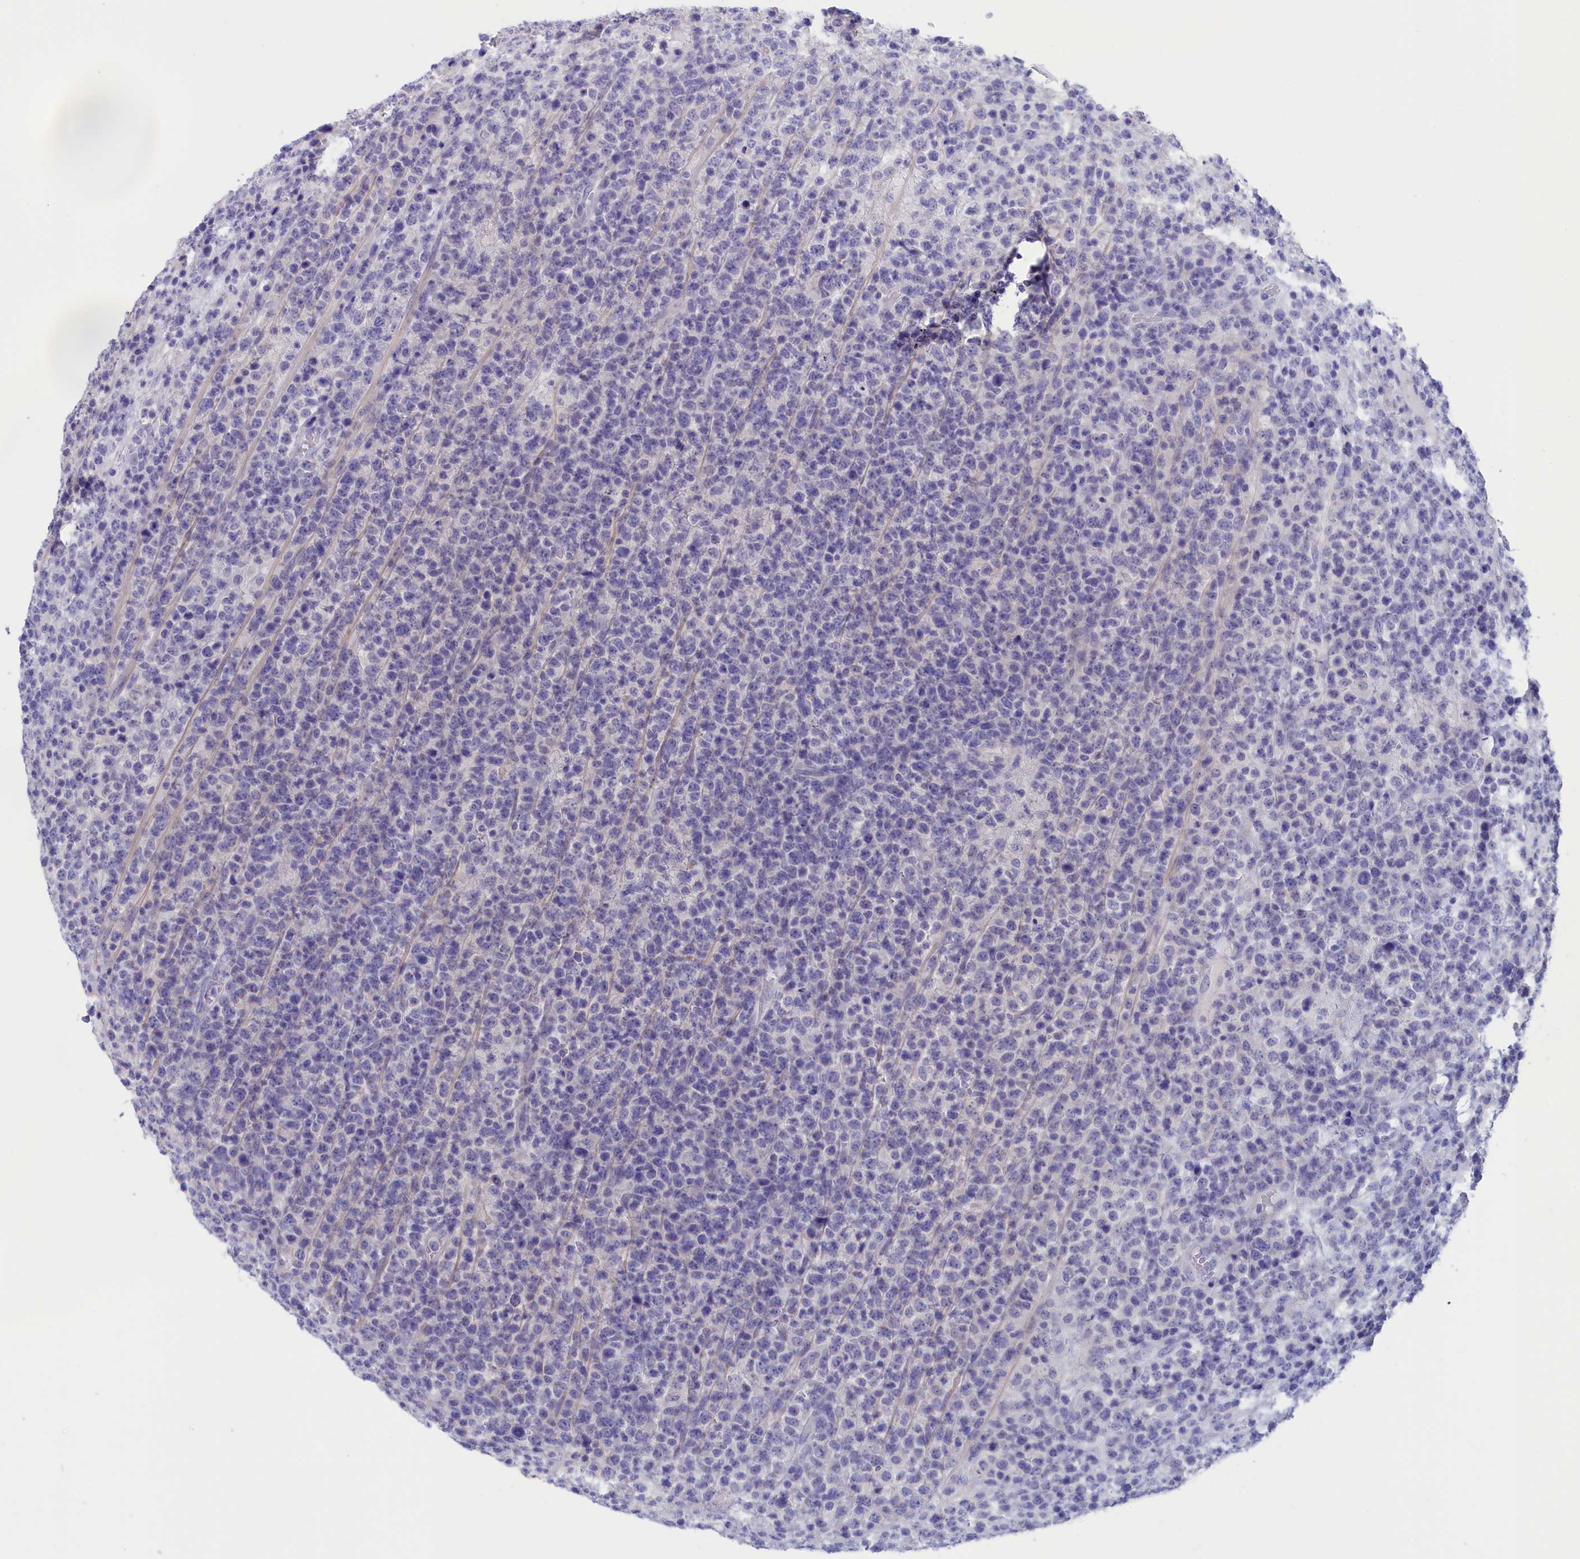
{"staining": {"intensity": "negative", "quantity": "none", "location": "none"}, "tissue": "lymphoma", "cell_type": "Tumor cells", "image_type": "cancer", "snomed": [{"axis": "morphology", "description": "Malignant lymphoma, non-Hodgkin's type, High grade"}, {"axis": "topography", "description": "Colon"}], "caption": "Protein analysis of high-grade malignant lymphoma, non-Hodgkin's type displays no significant positivity in tumor cells.", "gene": "ANKRD2", "patient": {"sex": "female", "age": 53}}